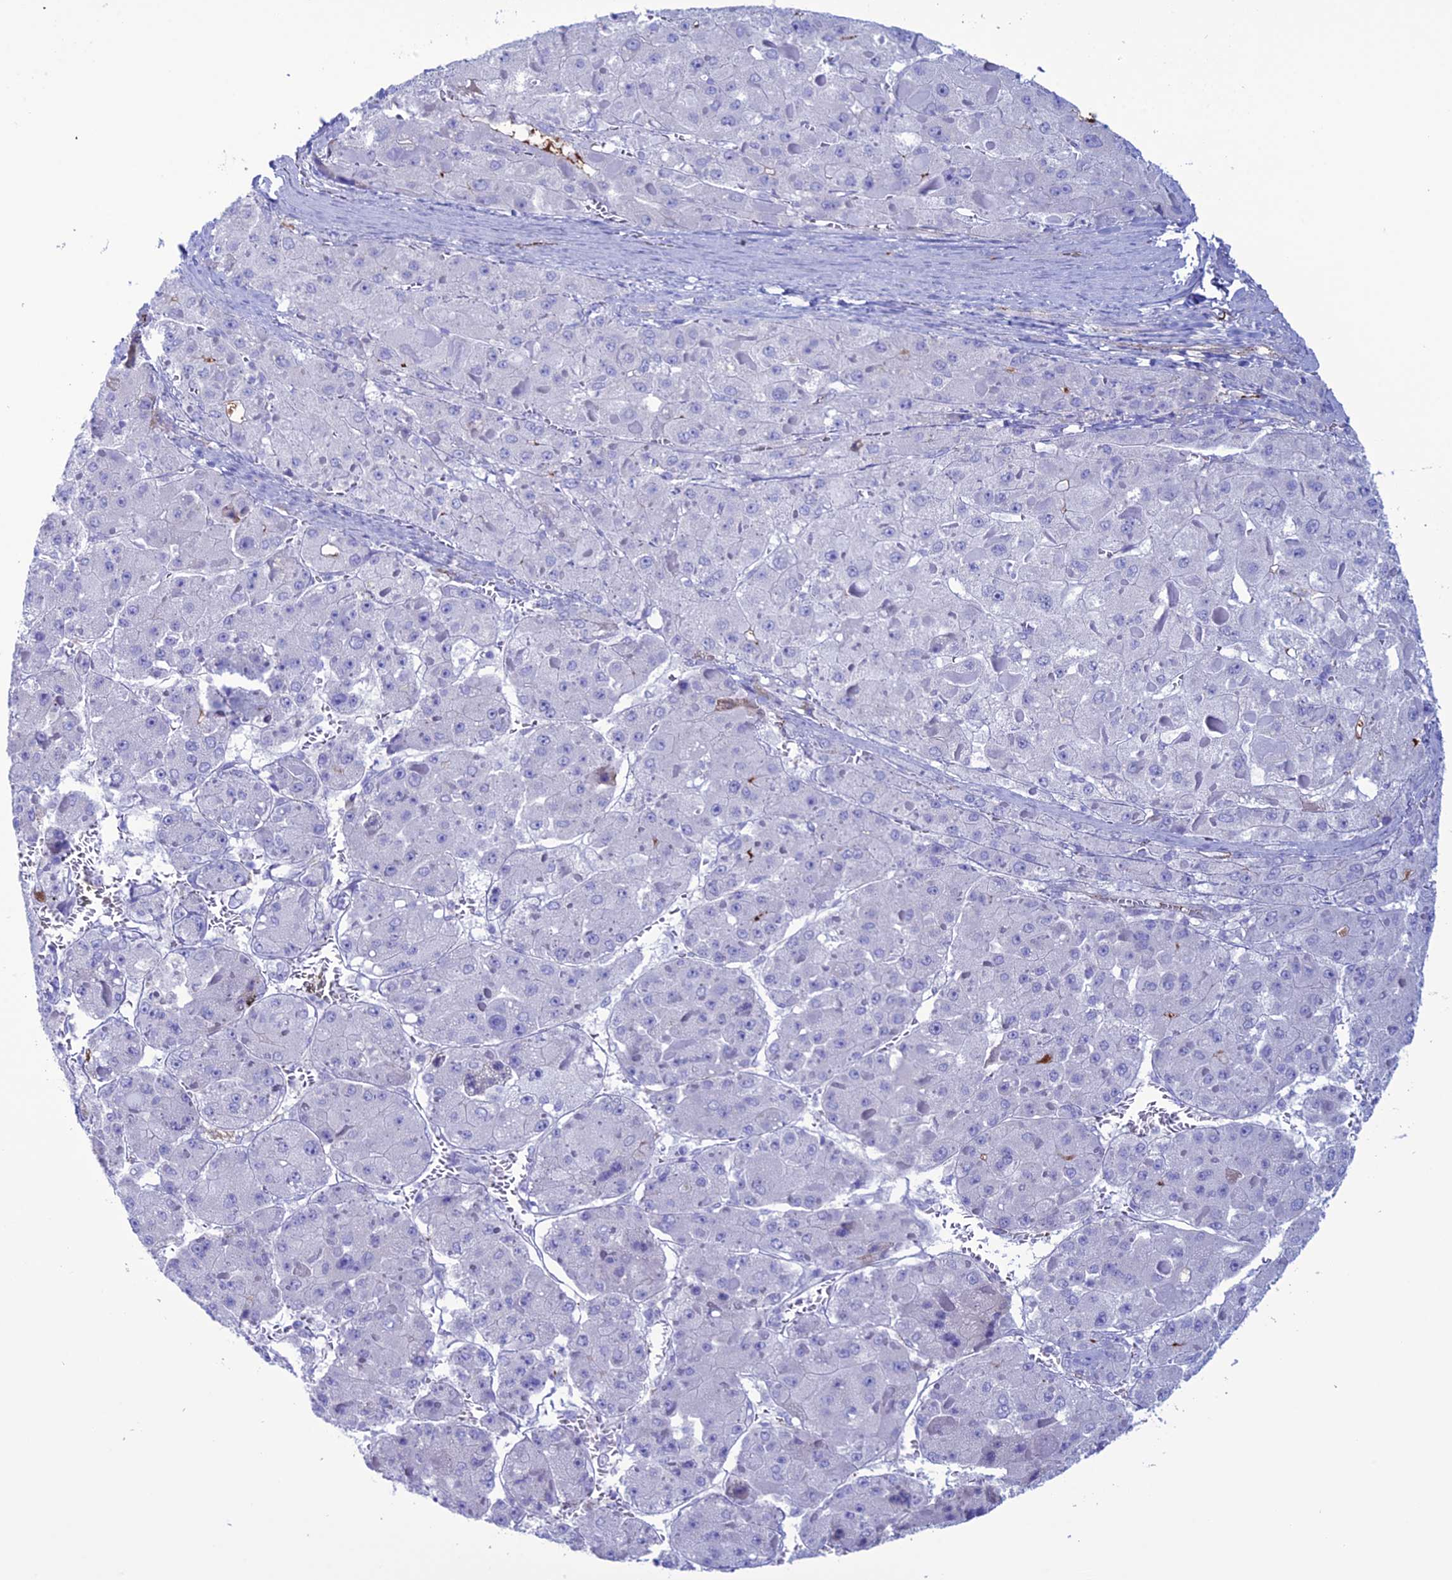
{"staining": {"intensity": "negative", "quantity": "none", "location": "none"}, "tissue": "liver cancer", "cell_type": "Tumor cells", "image_type": "cancer", "snomed": [{"axis": "morphology", "description": "Carcinoma, Hepatocellular, NOS"}, {"axis": "topography", "description": "Liver"}], "caption": "There is no significant expression in tumor cells of liver hepatocellular carcinoma.", "gene": "CDC42EP5", "patient": {"sex": "female", "age": 73}}